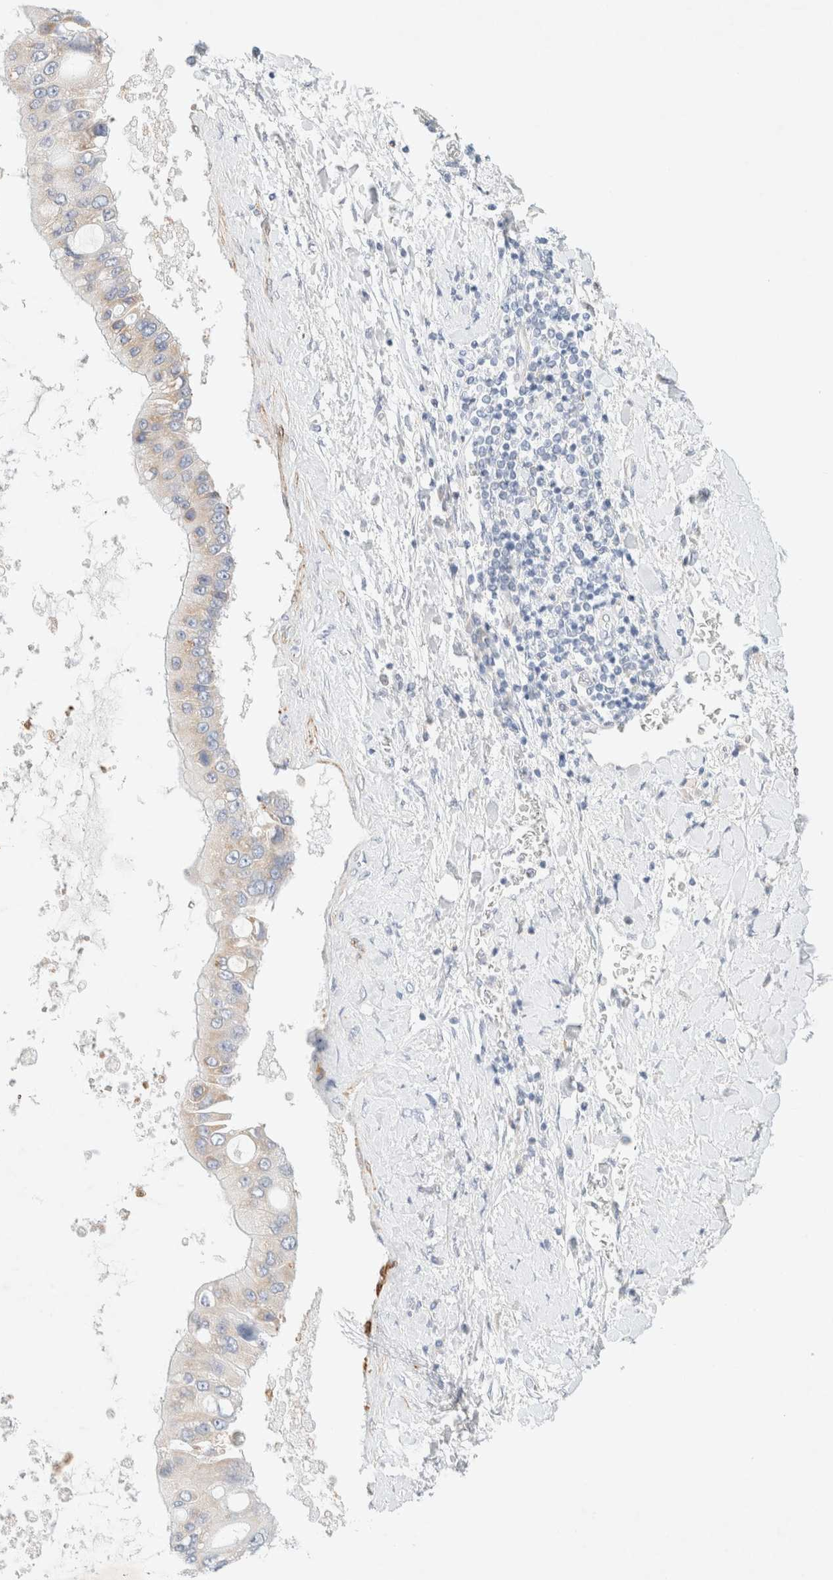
{"staining": {"intensity": "weak", "quantity": "<25%", "location": "cytoplasmic/membranous"}, "tissue": "liver cancer", "cell_type": "Tumor cells", "image_type": "cancer", "snomed": [{"axis": "morphology", "description": "Cholangiocarcinoma"}, {"axis": "topography", "description": "Liver"}], "caption": "High power microscopy micrograph of an IHC photomicrograph of cholangiocarcinoma (liver), revealing no significant positivity in tumor cells.", "gene": "SLC25A48", "patient": {"sex": "male", "age": 50}}